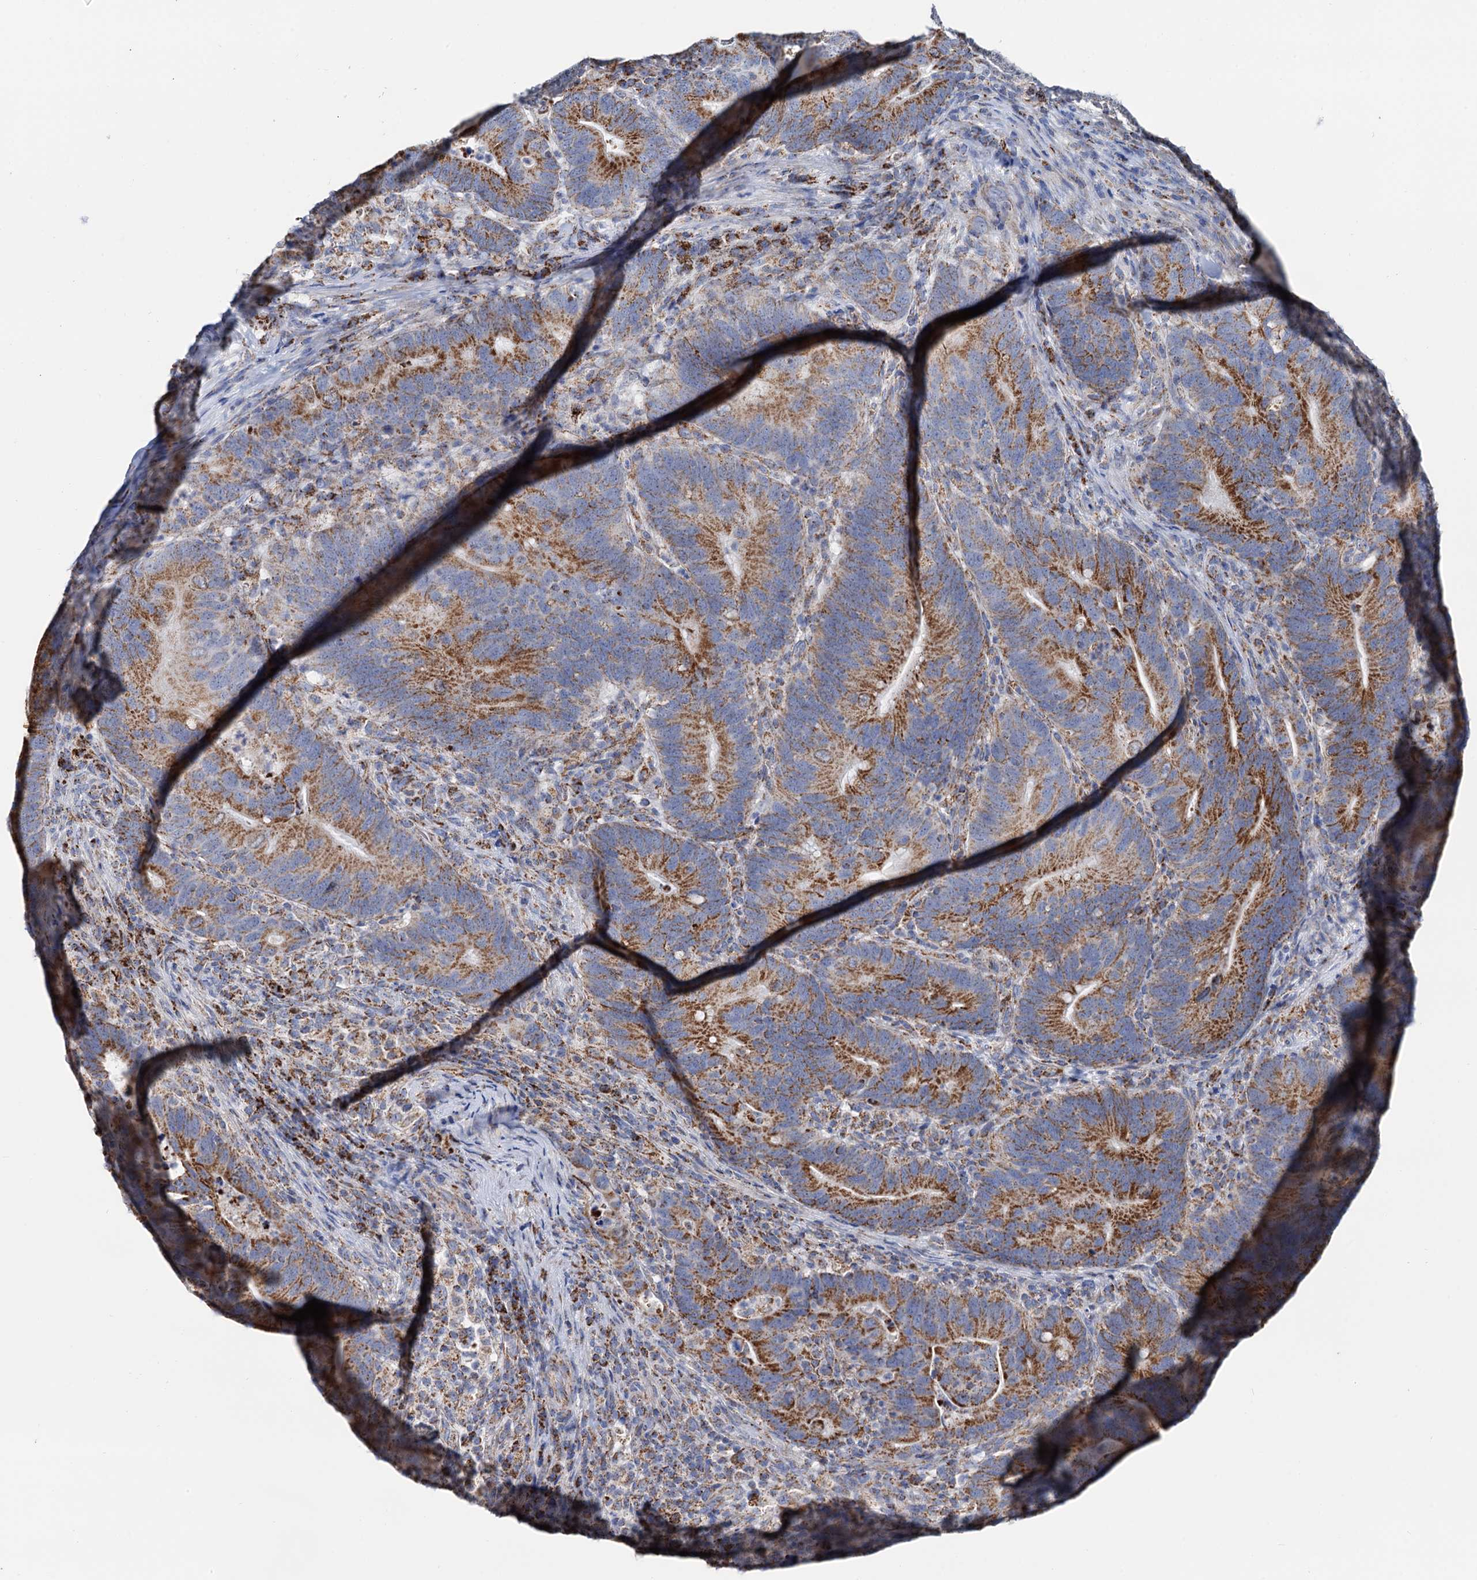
{"staining": {"intensity": "moderate", "quantity": ">75%", "location": "cytoplasmic/membranous"}, "tissue": "colorectal cancer", "cell_type": "Tumor cells", "image_type": "cancer", "snomed": [{"axis": "morphology", "description": "Adenocarcinoma, NOS"}, {"axis": "topography", "description": "Colon"}], "caption": "Tumor cells reveal medium levels of moderate cytoplasmic/membranous expression in approximately >75% of cells in human colorectal cancer. Using DAB (3,3'-diaminobenzidine) (brown) and hematoxylin (blue) stains, captured at high magnification using brightfield microscopy.", "gene": "C2CD3", "patient": {"sex": "female", "age": 66}}